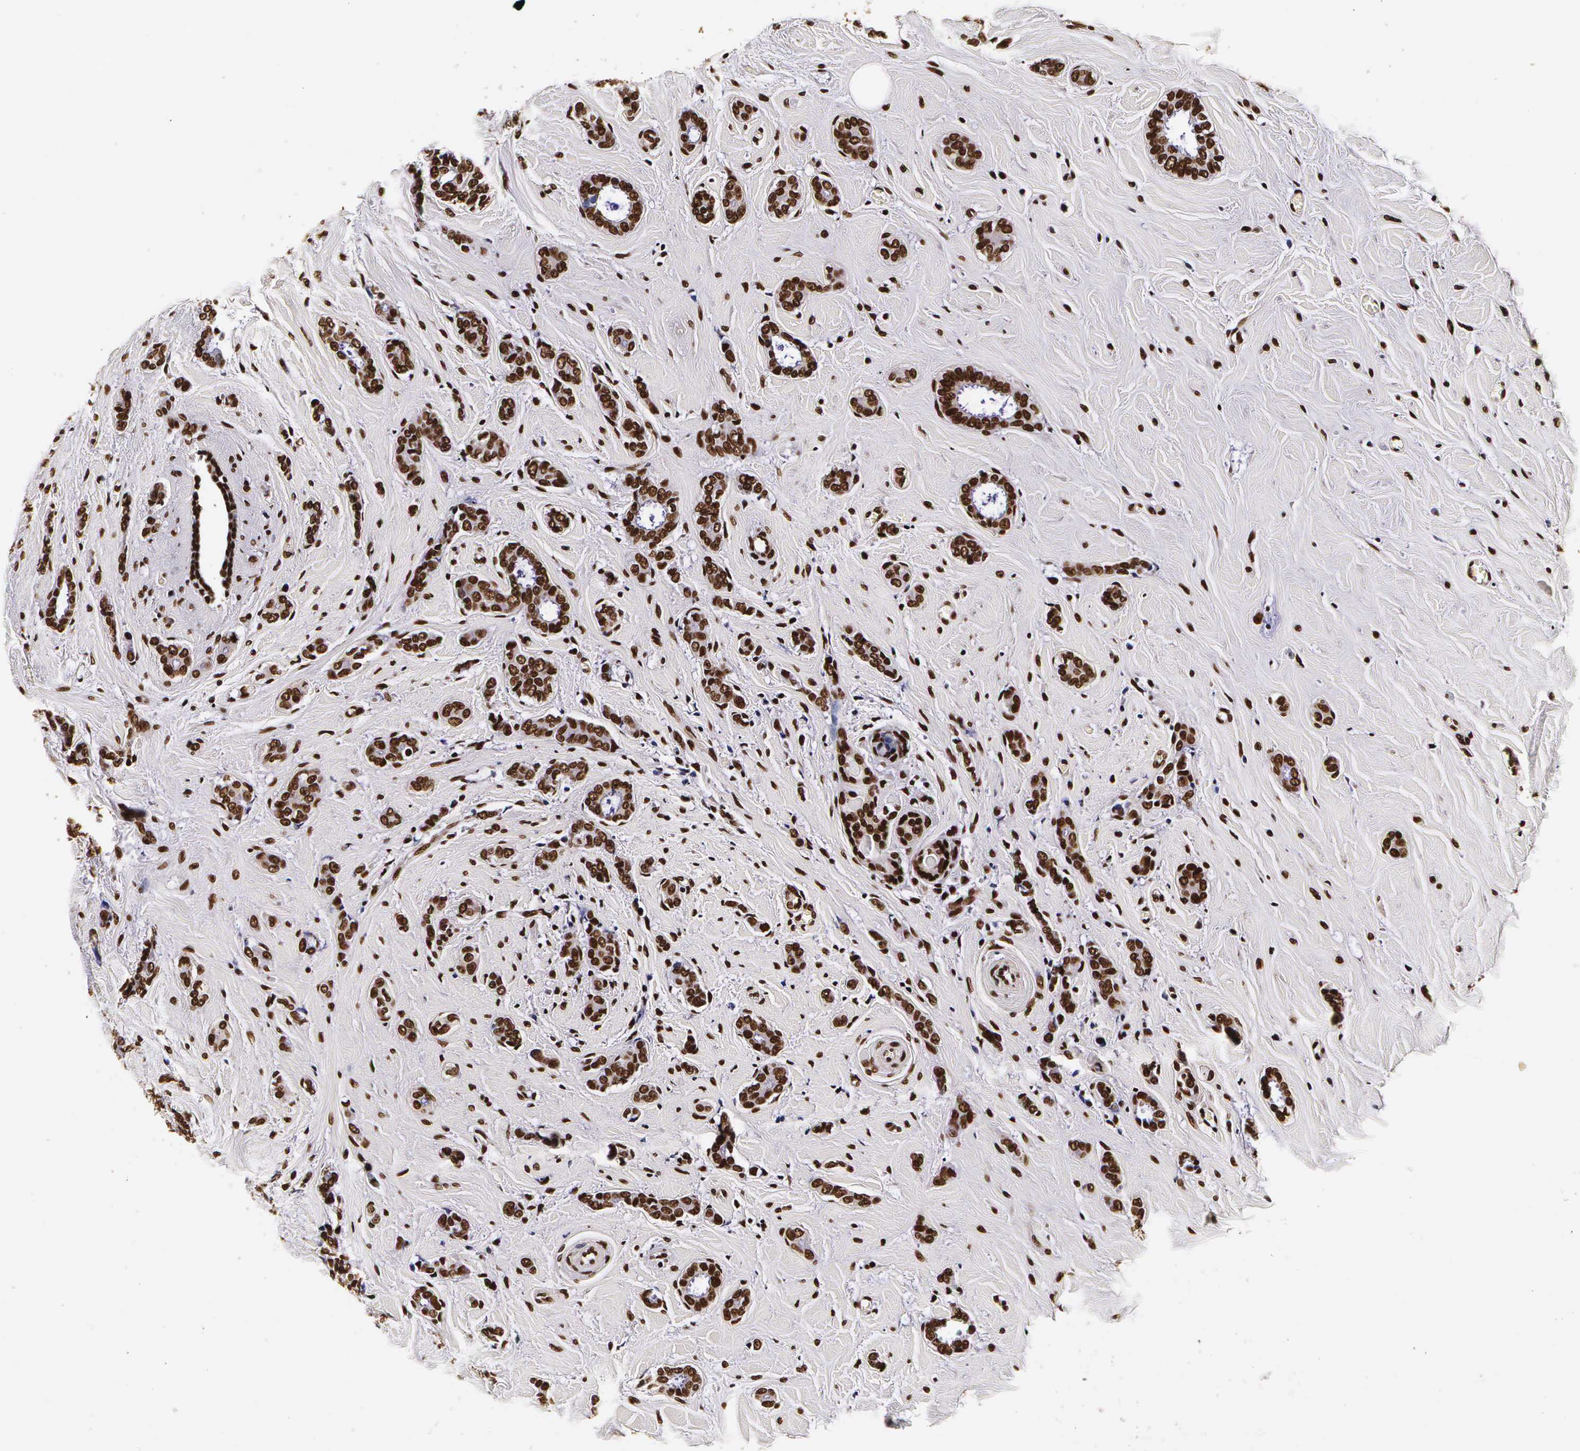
{"staining": {"intensity": "strong", "quantity": ">75%", "location": "cytoplasmic/membranous,nuclear"}, "tissue": "breast cancer", "cell_type": "Tumor cells", "image_type": "cancer", "snomed": [{"axis": "morphology", "description": "Duct carcinoma"}, {"axis": "topography", "description": "Breast"}], "caption": "A brown stain highlights strong cytoplasmic/membranous and nuclear positivity of a protein in human breast intraductal carcinoma tumor cells.", "gene": "PABPN1", "patient": {"sex": "female", "age": 50}}